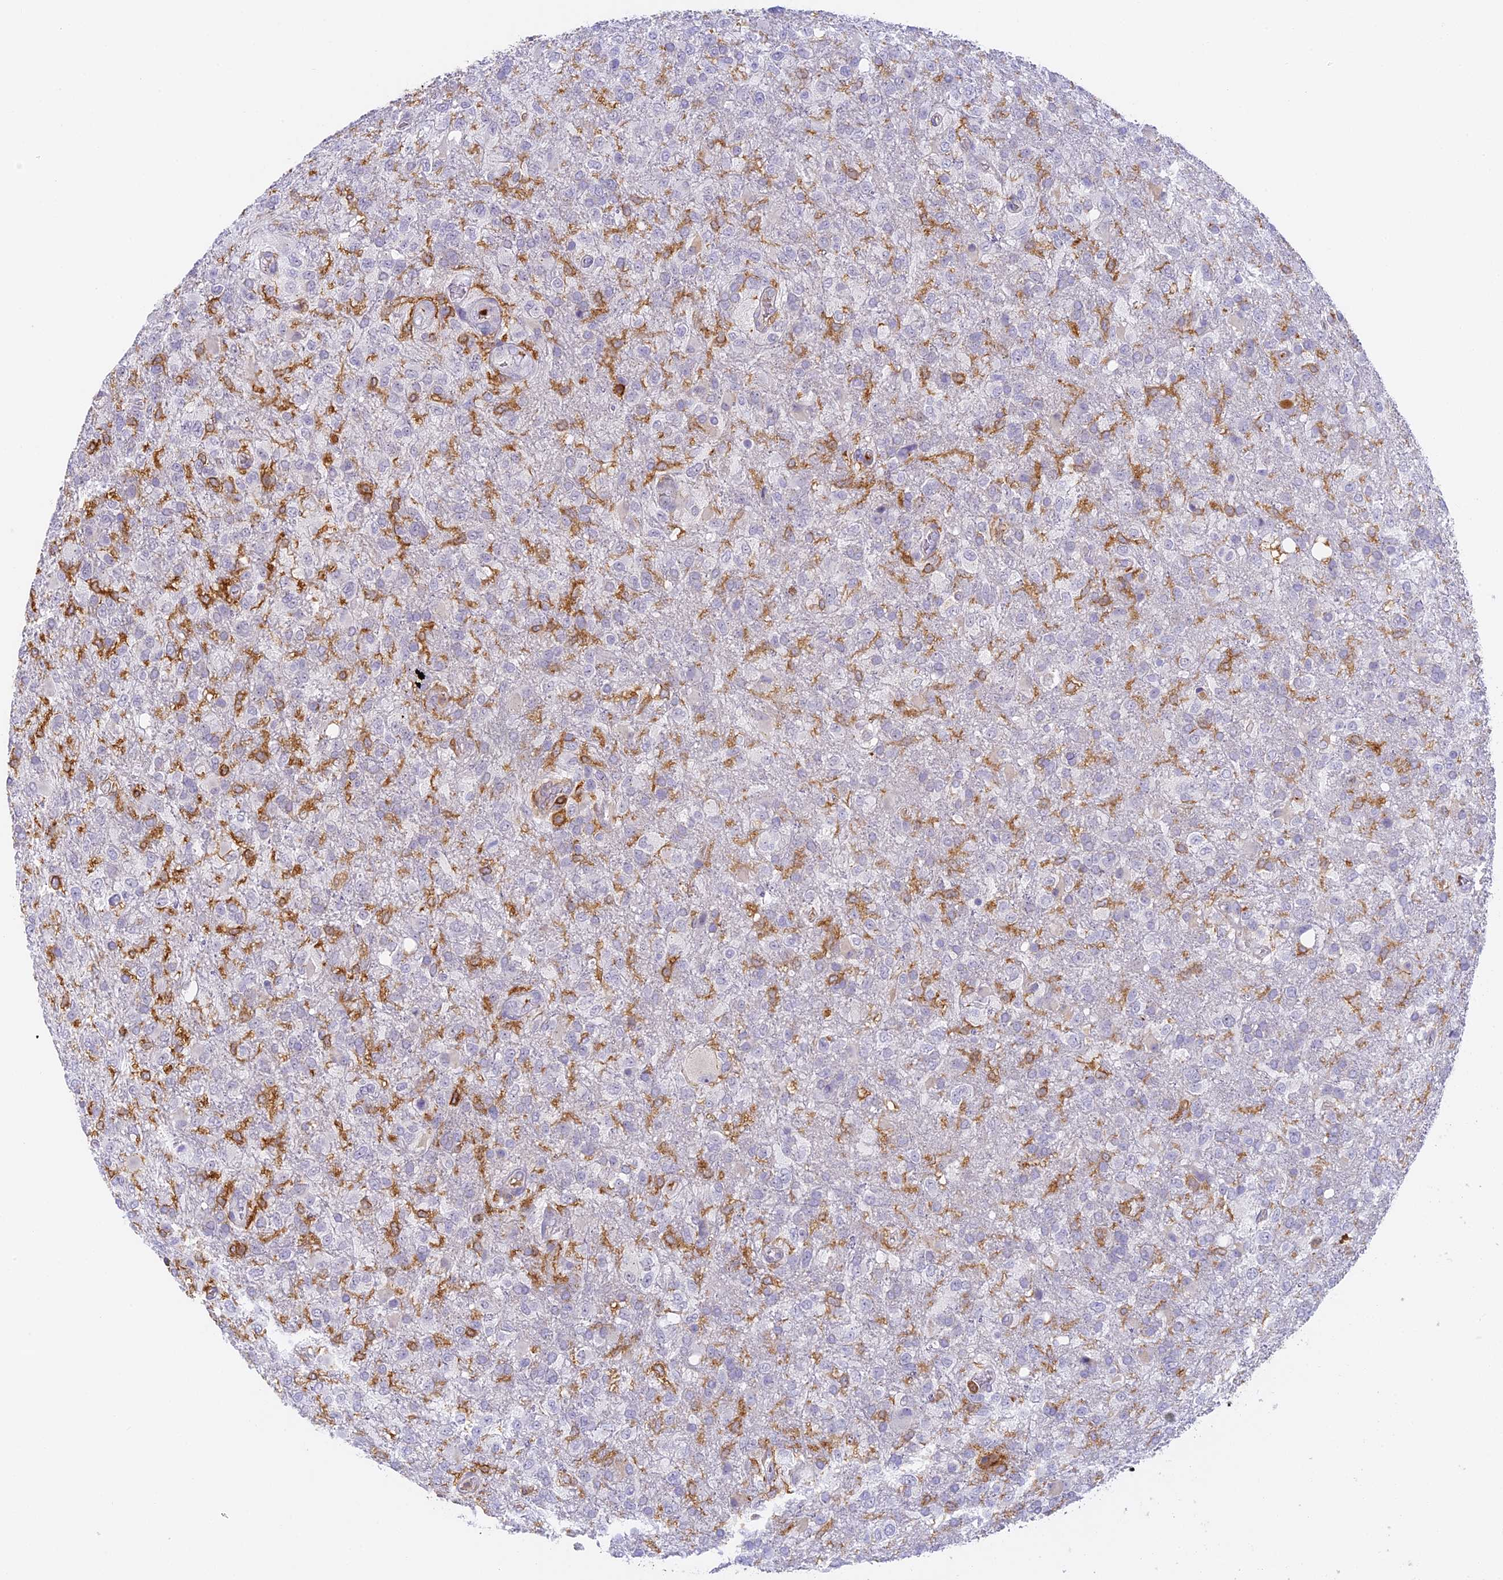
{"staining": {"intensity": "negative", "quantity": "none", "location": "none"}, "tissue": "glioma", "cell_type": "Tumor cells", "image_type": "cancer", "snomed": [{"axis": "morphology", "description": "Glioma, malignant, High grade"}, {"axis": "topography", "description": "Brain"}], "caption": "Image shows no protein expression in tumor cells of high-grade glioma (malignant) tissue. (DAB (3,3'-diaminobenzidine) IHC with hematoxylin counter stain).", "gene": "FYB1", "patient": {"sex": "female", "age": 74}}